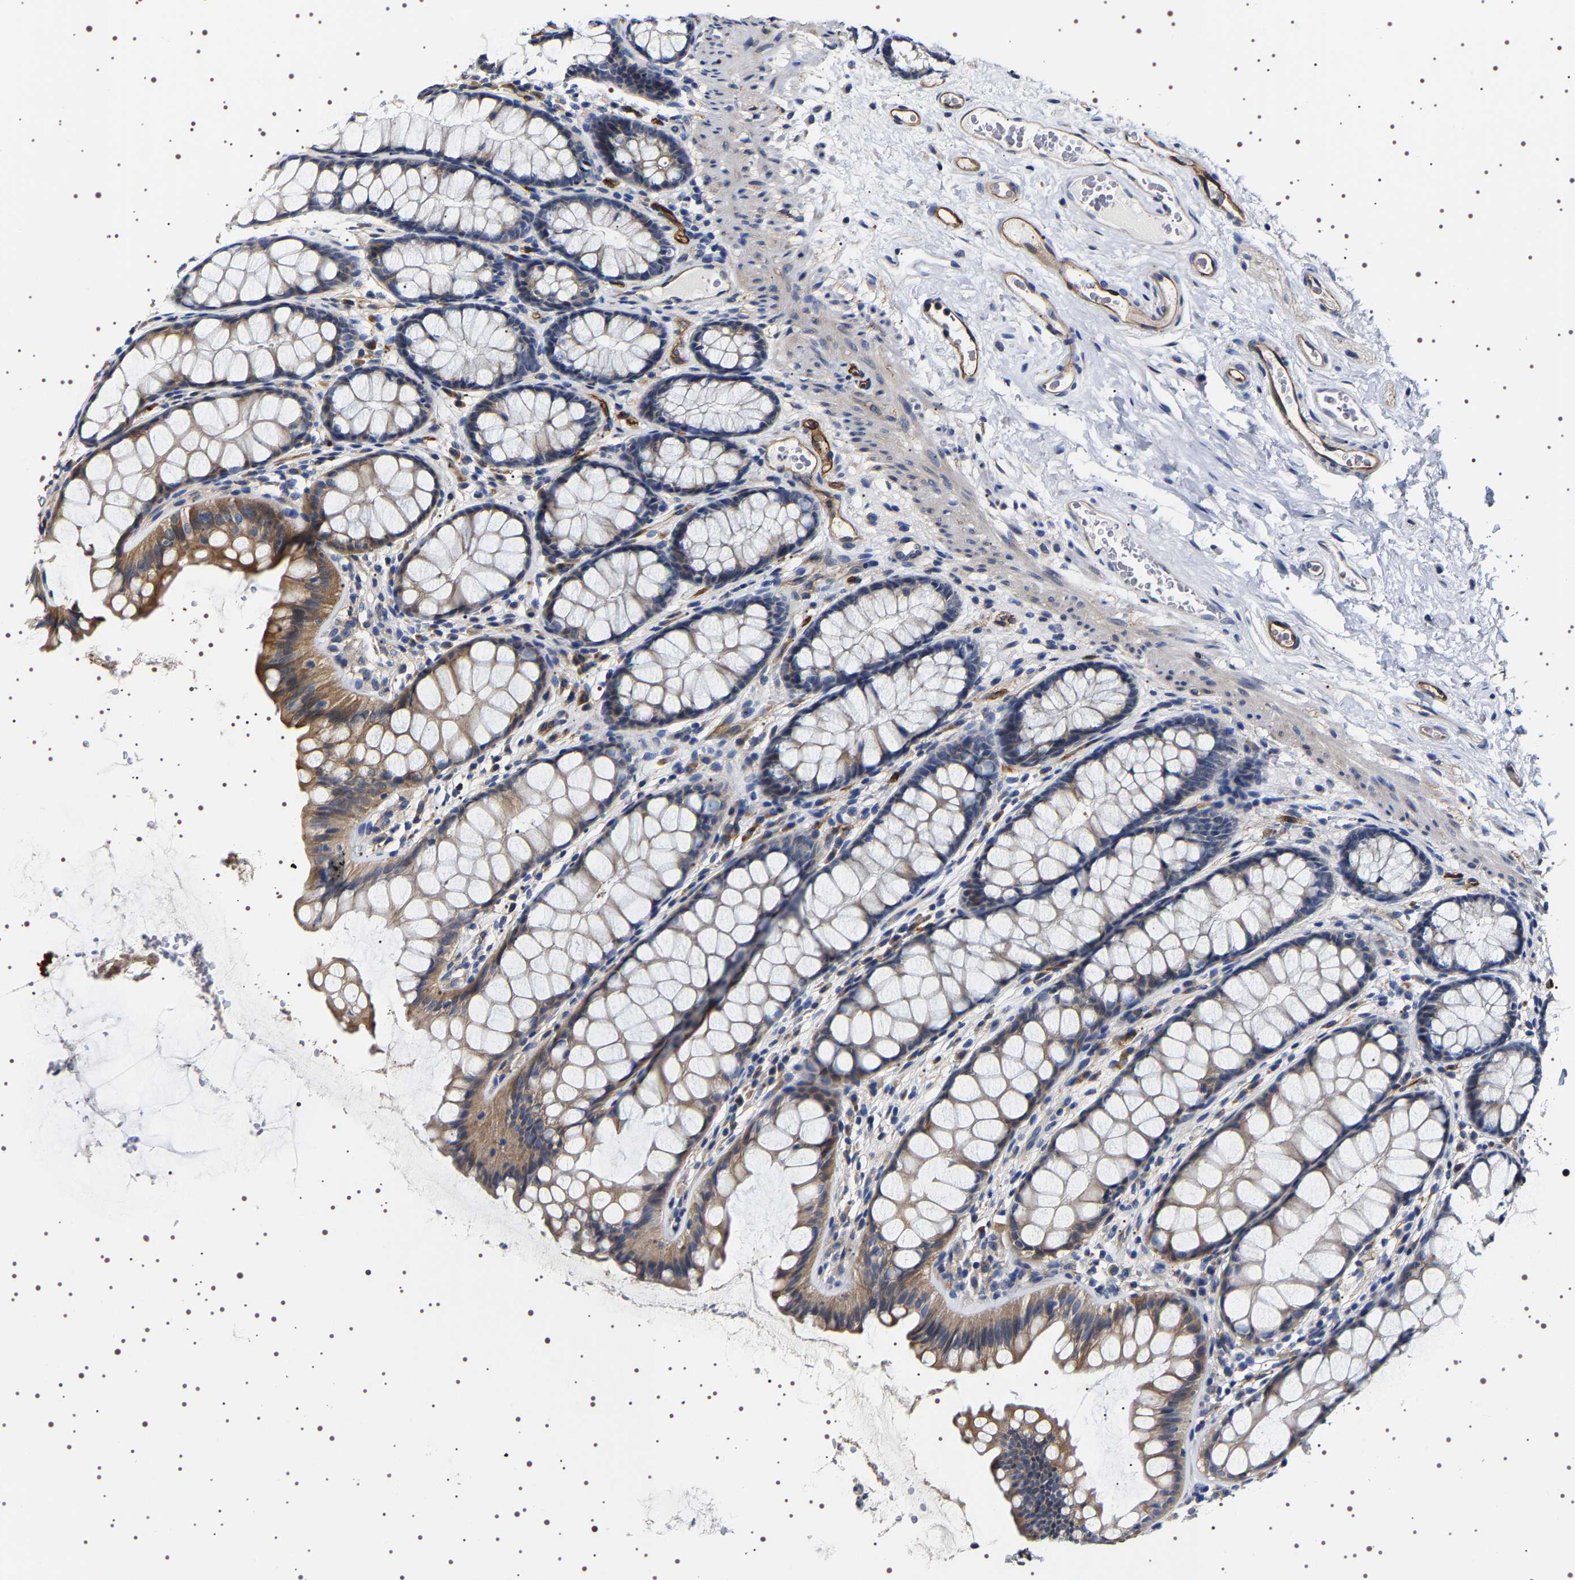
{"staining": {"intensity": "moderate", "quantity": ">75%", "location": "cytoplasmic/membranous"}, "tissue": "colon", "cell_type": "Endothelial cells", "image_type": "normal", "snomed": [{"axis": "morphology", "description": "Normal tissue, NOS"}, {"axis": "topography", "description": "Colon"}], "caption": "Brown immunohistochemical staining in unremarkable human colon exhibits moderate cytoplasmic/membranous positivity in approximately >75% of endothelial cells. The staining was performed using DAB (3,3'-diaminobenzidine), with brown indicating positive protein expression. Nuclei are stained blue with hematoxylin.", "gene": "ALPL", "patient": {"sex": "female", "age": 55}}